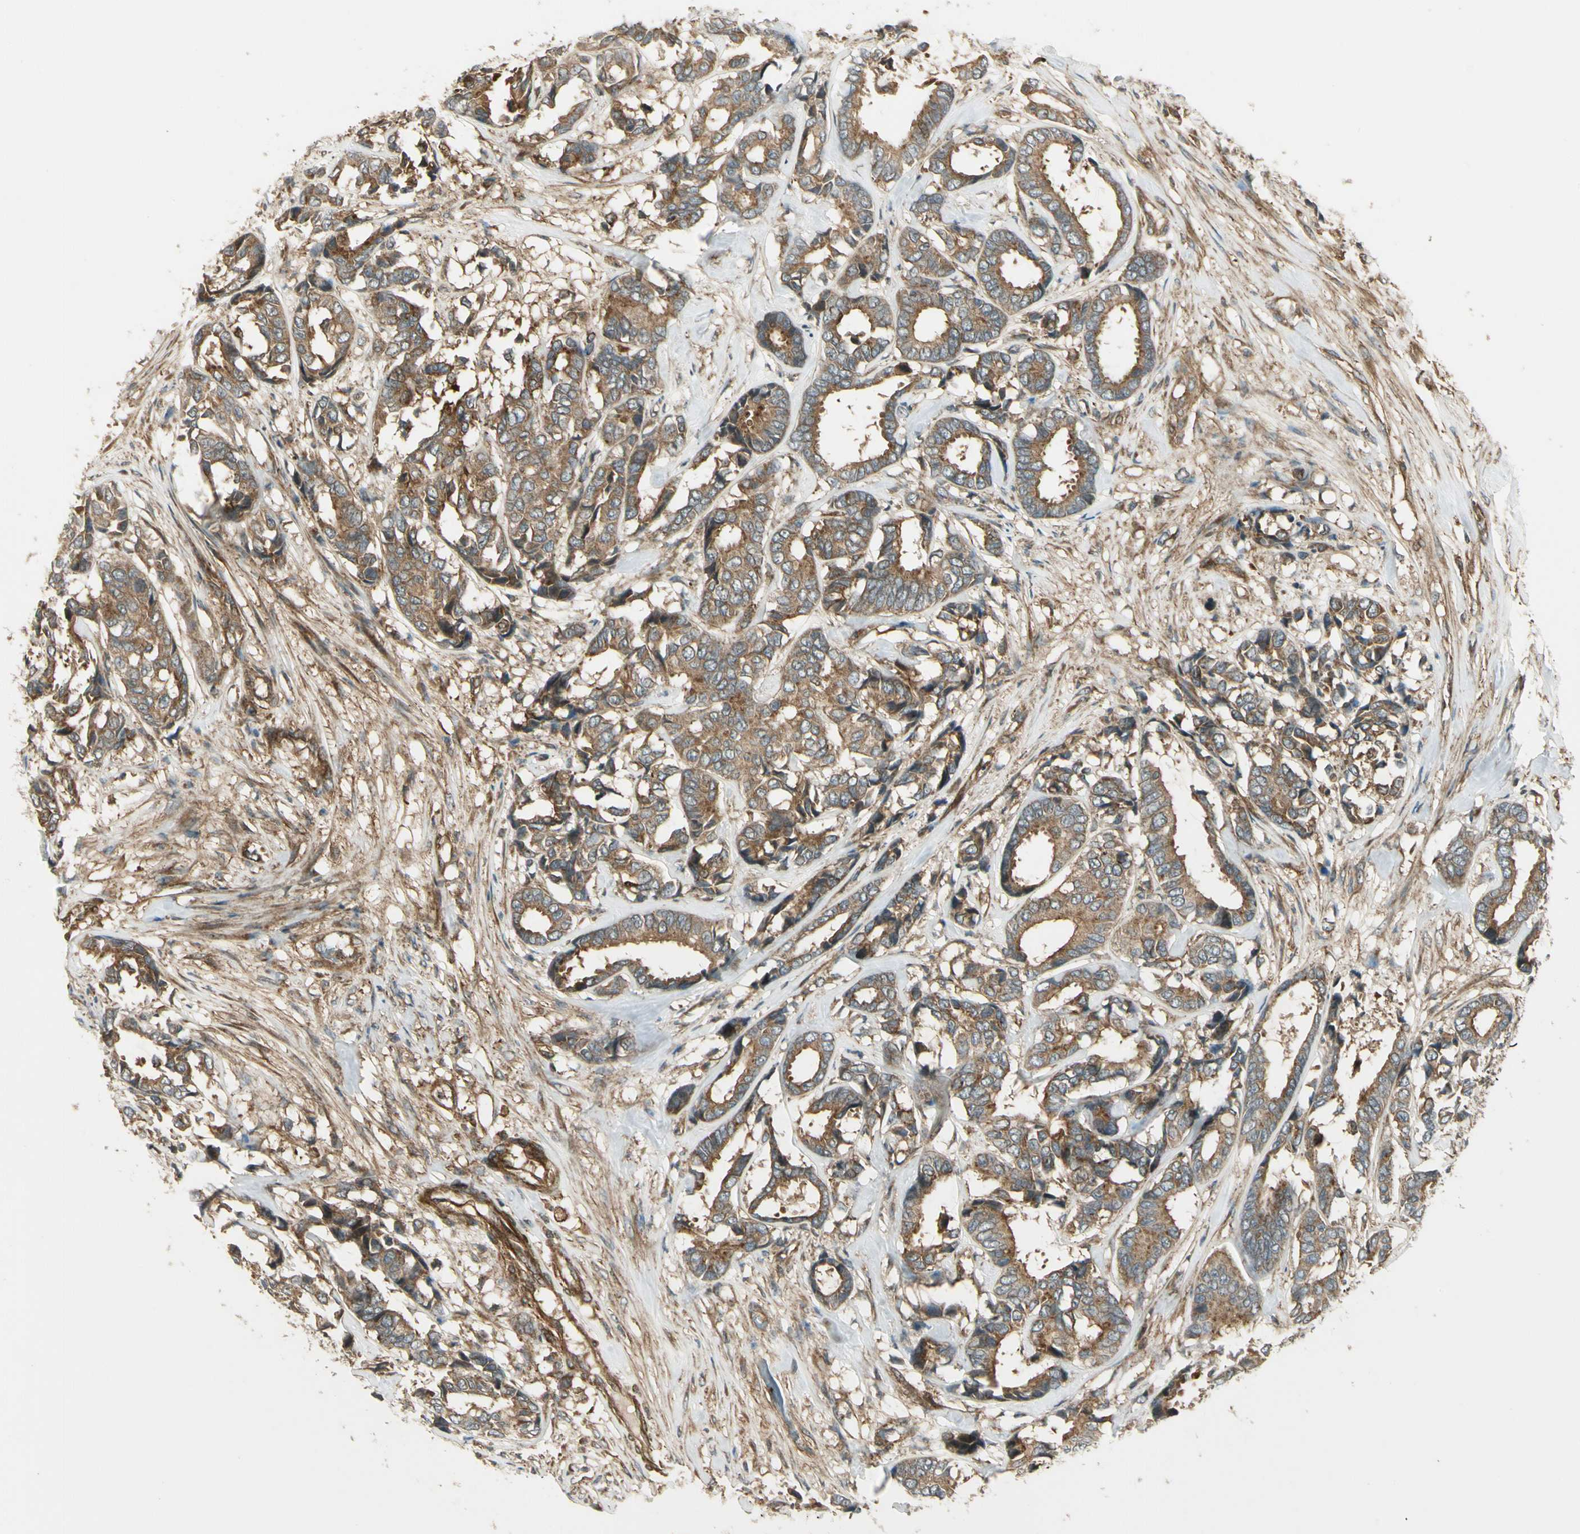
{"staining": {"intensity": "moderate", "quantity": ">75%", "location": "cytoplasmic/membranous"}, "tissue": "breast cancer", "cell_type": "Tumor cells", "image_type": "cancer", "snomed": [{"axis": "morphology", "description": "Duct carcinoma"}, {"axis": "topography", "description": "Breast"}], "caption": "IHC (DAB) staining of human infiltrating ductal carcinoma (breast) shows moderate cytoplasmic/membranous protein staining in approximately >75% of tumor cells. Nuclei are stained in blue.", "gene": "FKBP15", "patient": {"sex": "female", "age": 87}}